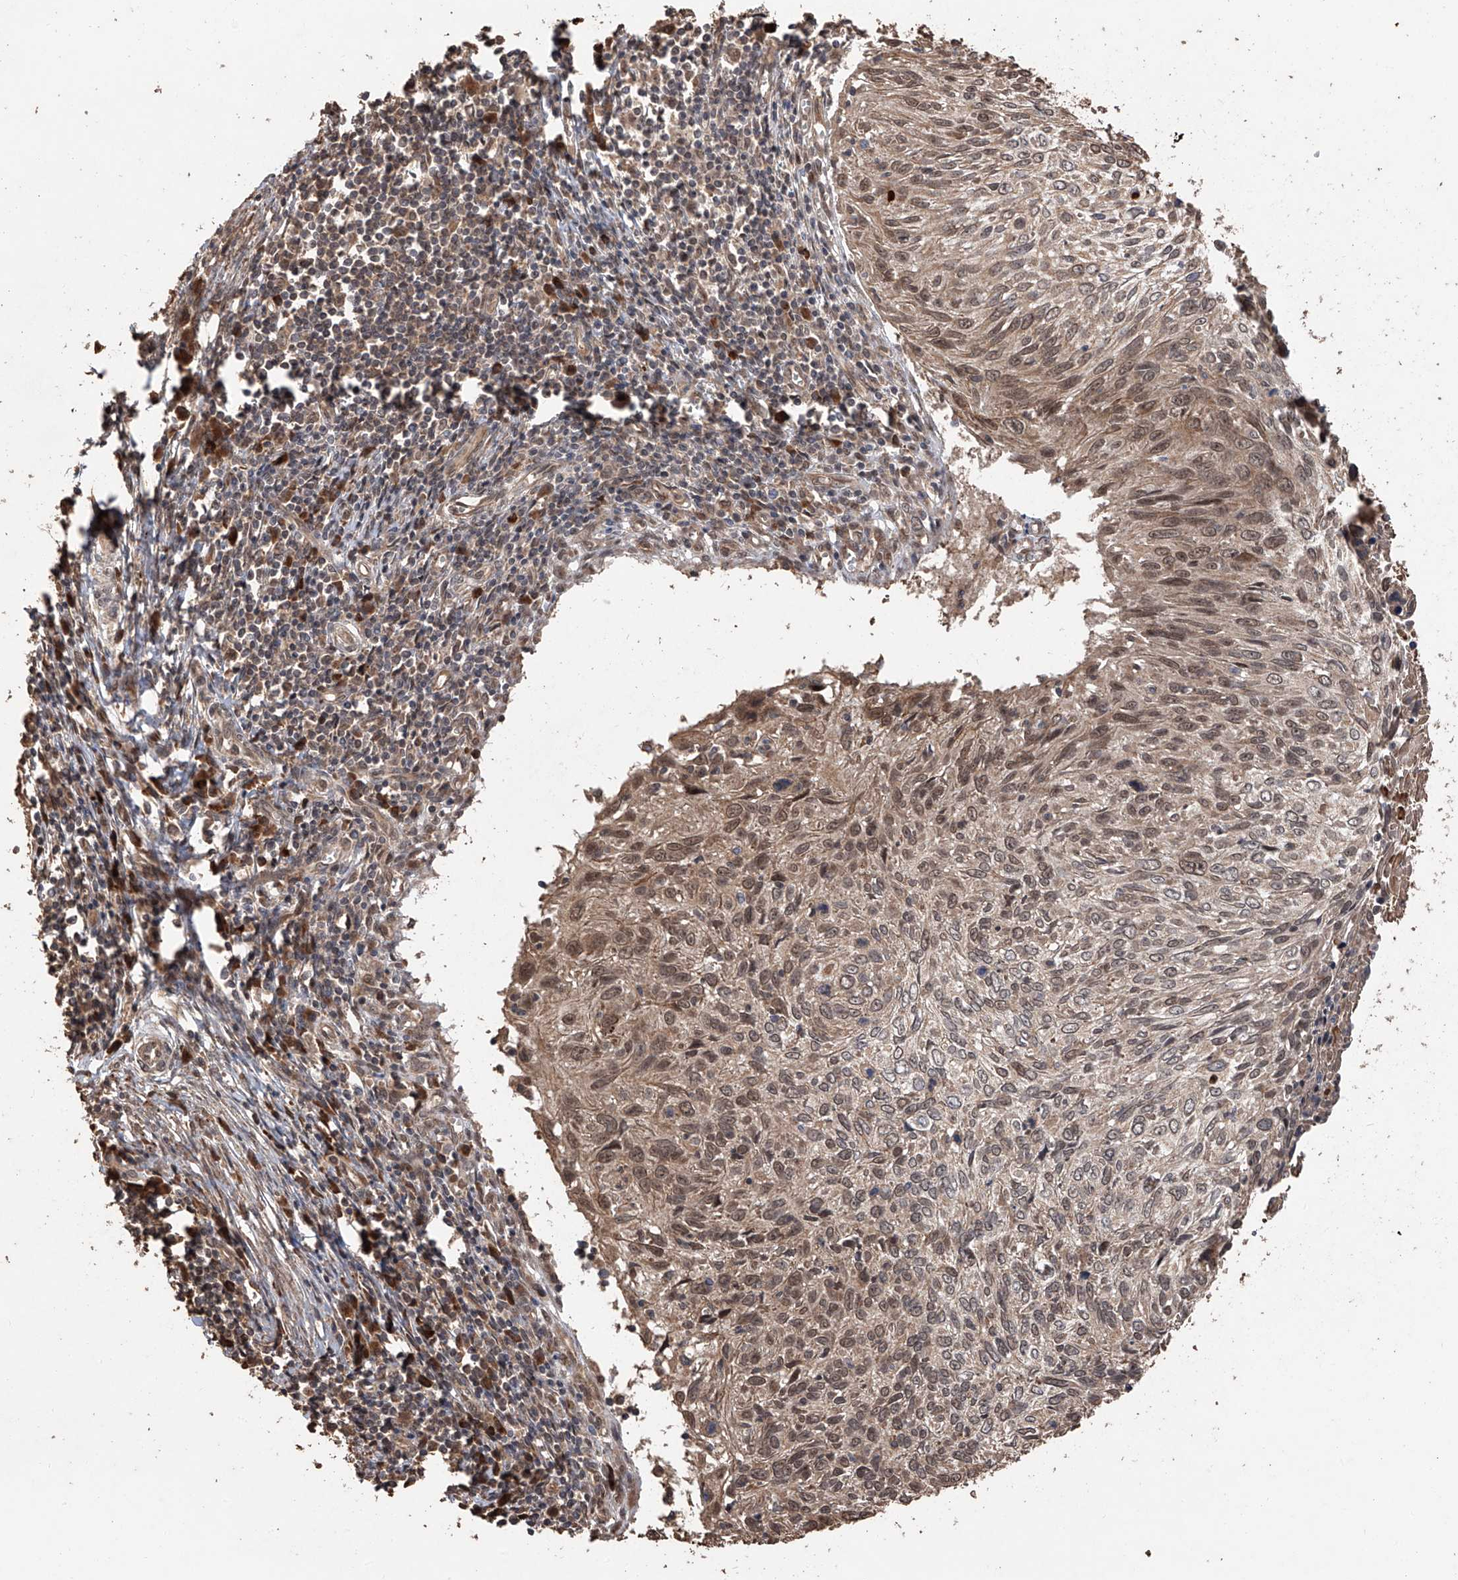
{"staining": {"intensity": "moderate", "quantity": ">75%", "location": "cytoplasmic/membranous,nuclear"}, "tissue": "cervical cancer", "cell_type": "Tumor cells", "image_type": "cancer", "snomed": [{"axis": "morphology", "description": "Squamous cell carcinoma, NOS"}, {"axis": "topography", "description": "Cervix"}], "caption": "Immunohistochemical staining of human squamous cell carcinoma (cervical) reveals moderate cytoplasmic/membranous and nuclear protein positivity in about >75% of tumor cells. (DAB (3,3'-diaminobenzidine) = brown stain, brightfield microscopy at high magnification).", "gene": "FAM135A", "patient": {"sex": "female", "age": 51}}